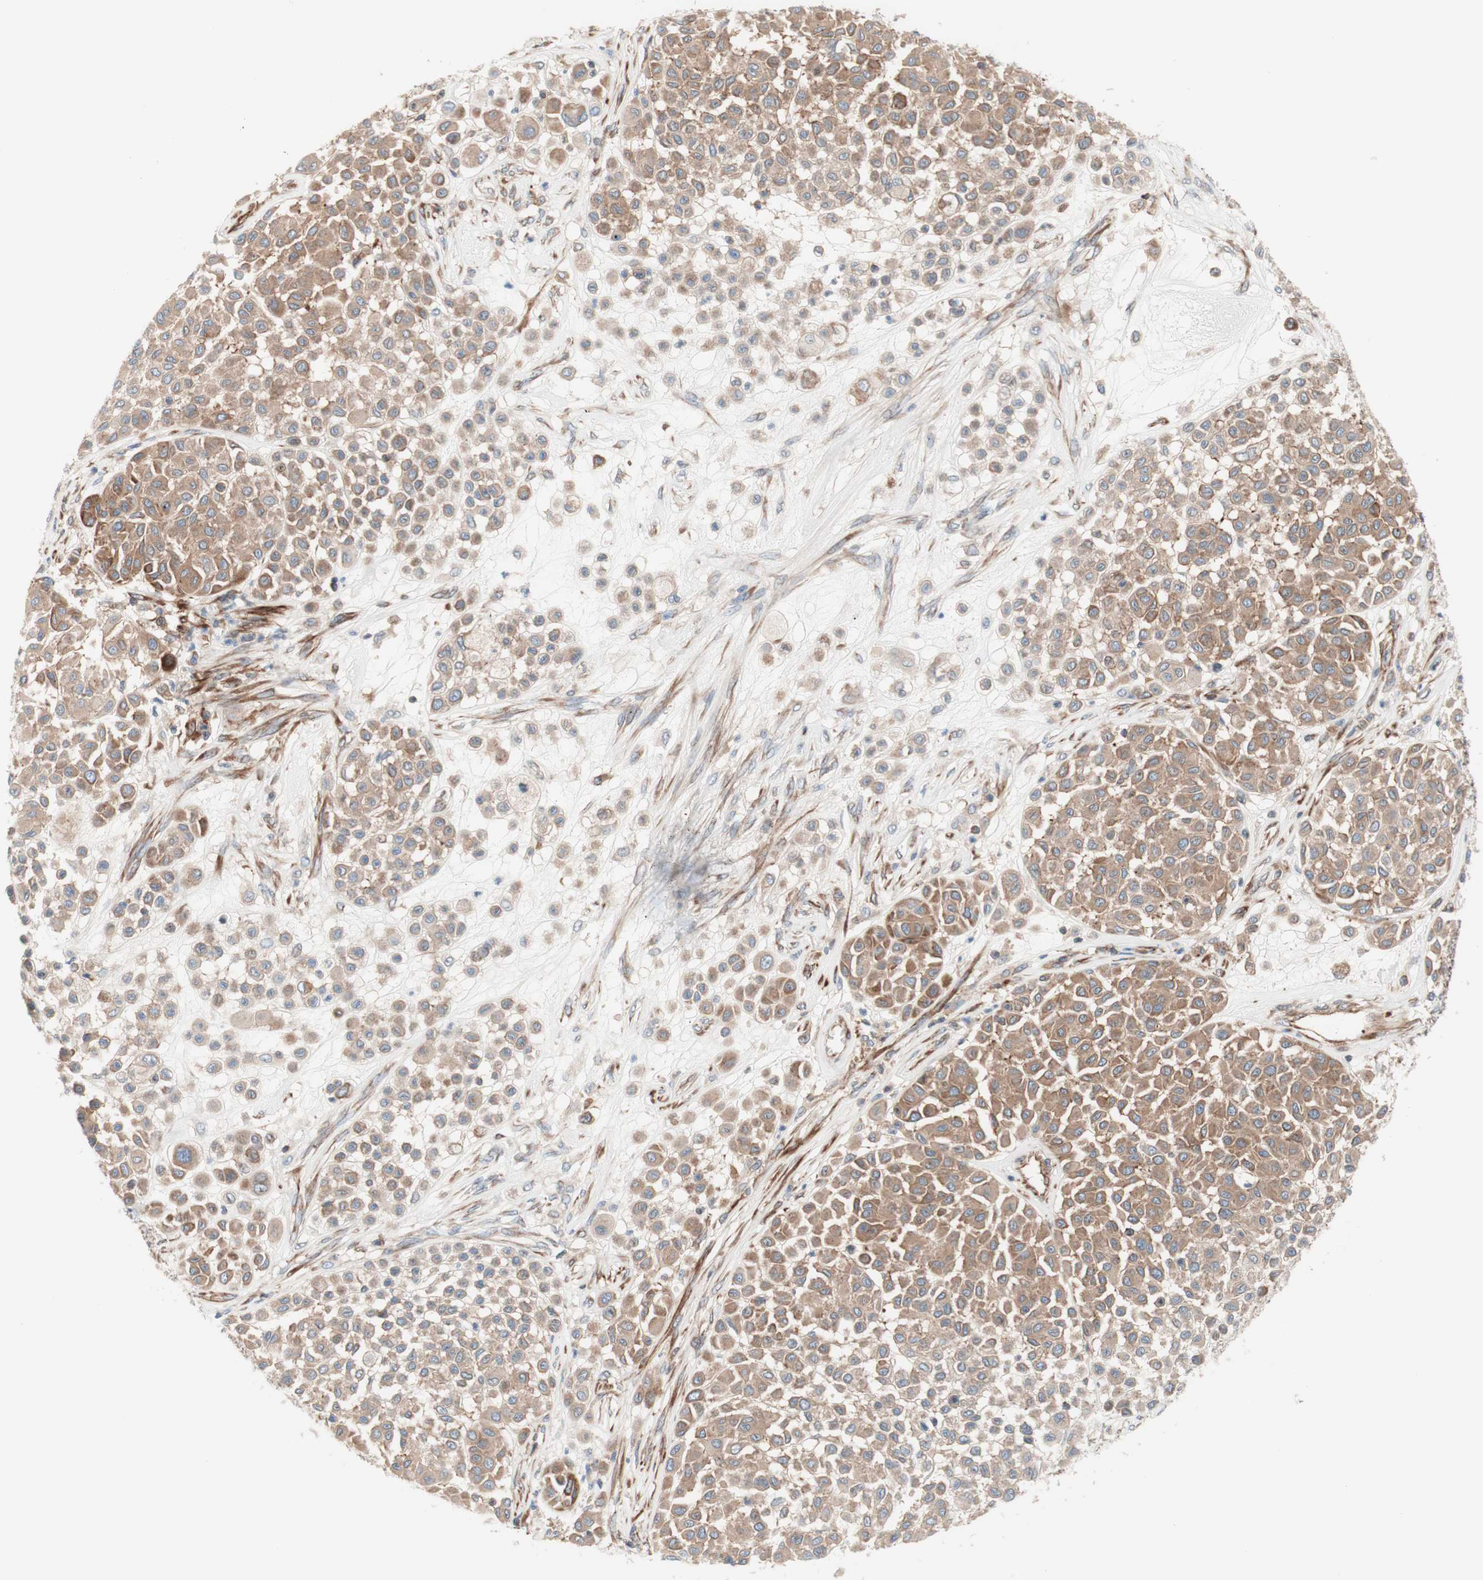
{"staining": {"intensity": "moderate", "quantity": ">75%", "location": "cytoplasmic/membranous"}, "tissue": "melanoma", "cell_type": "Tumor cells", "image_type": "cancer", "snomed": [{"axis": "morphology", "description": "Malignant melanoma, Metastatic site"}, {"axis": "topography", "description": "Soft tissue"}], "caption": "Immunohistochemical staining of human malignant melanoma (metastatic site) exhibits medium levels of moderate cytoplasmic/membranous expression in about >75% of tumor cells.", "gene": "CCN4", "patient": {"sex": "male", "age": 41}}